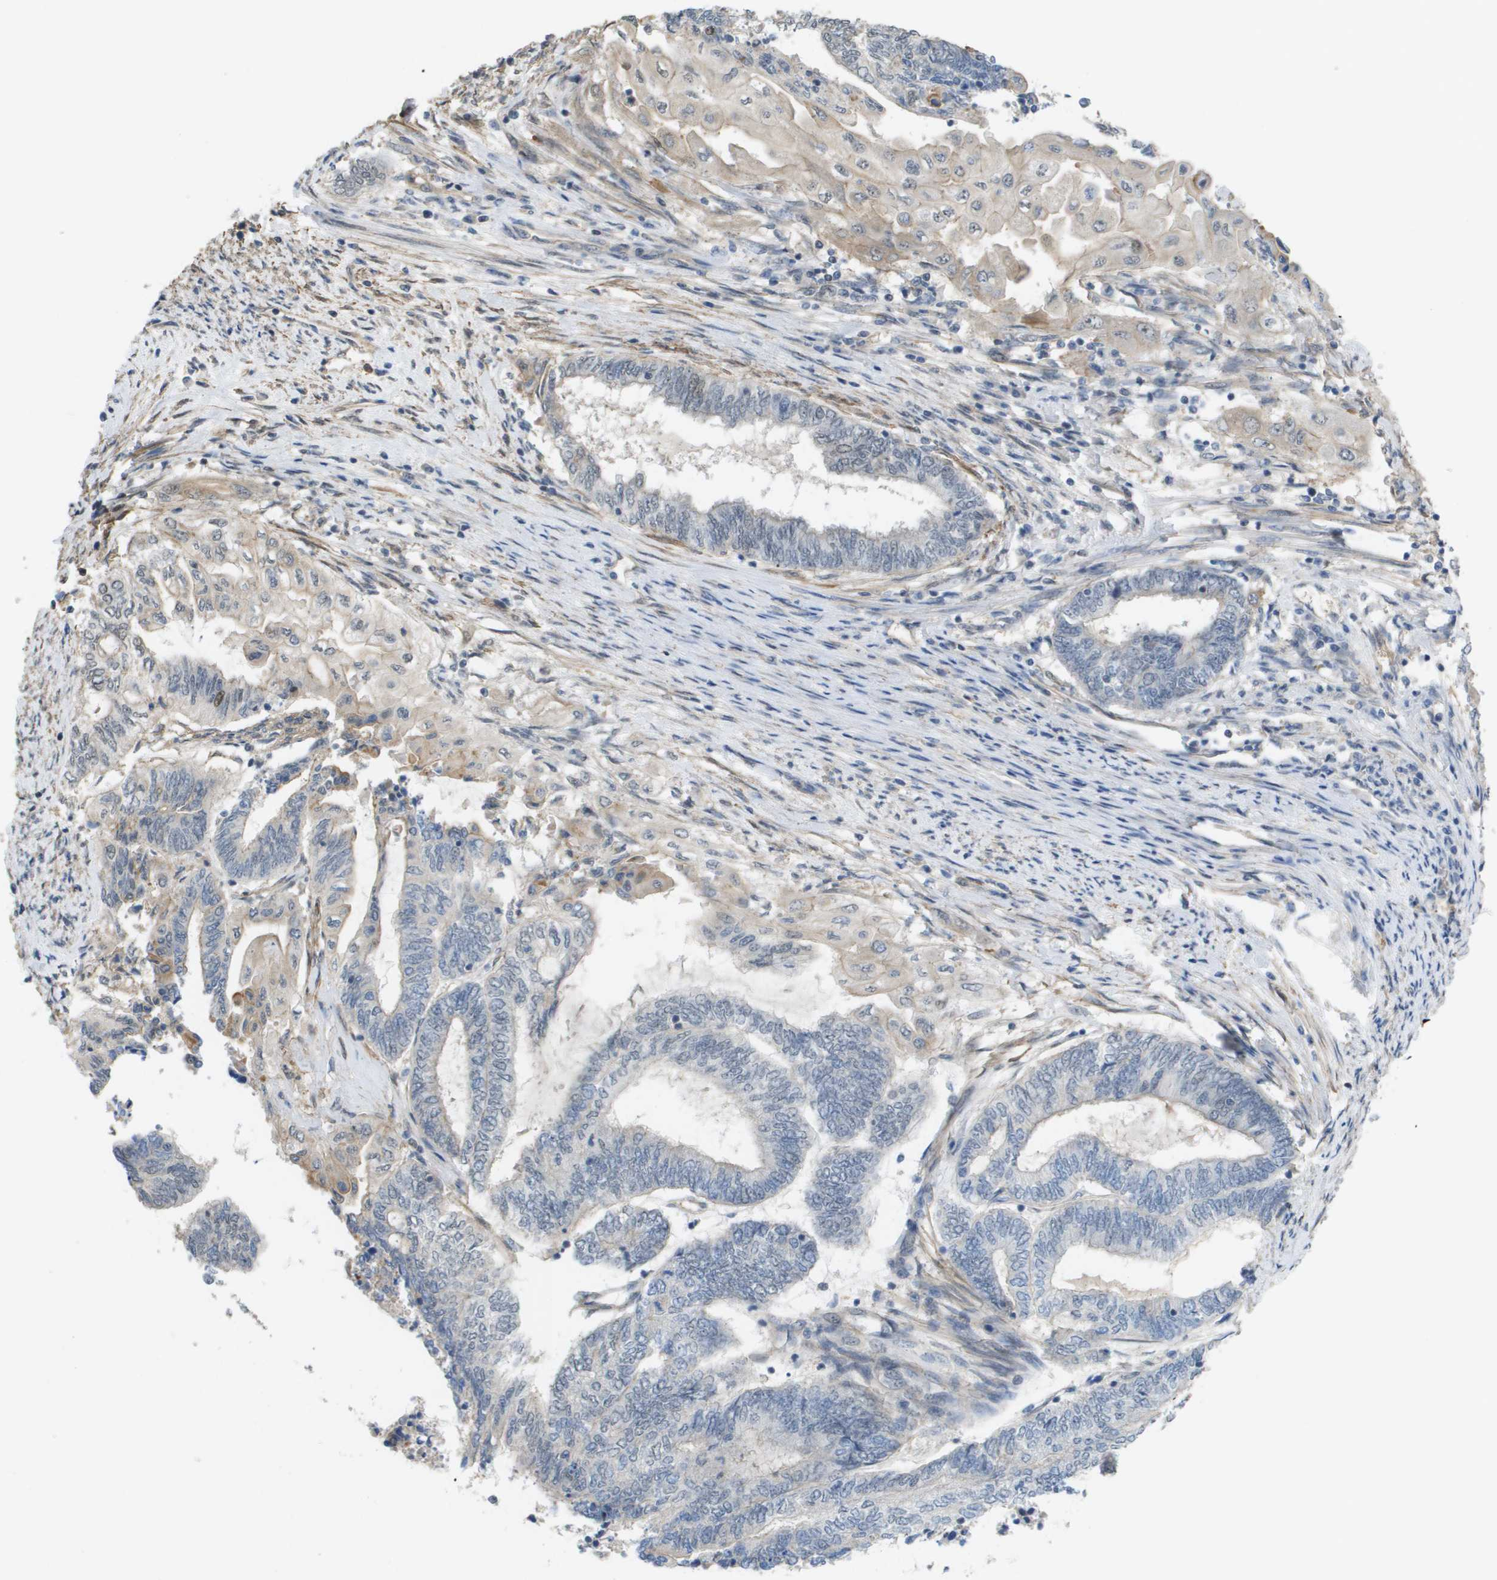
{"staining": {"intensity": "negative", "quantity": "none", "location": "none"}, "tissue": "endometrial cancer", "cell_type": "Tumor cells", "image_type": "cancer", "snomed": [{"axis": "morphology", "description": "Adenocarcinoma, NOS"}, {"axis": "topography", "description": "Uterus"}, {"axis": "topography", "description": "Endometrium"}], "caption": "The histopathology image shows no significant expression in tumor cells of adenocarcinoma (endometrial).", "gene": "RNF112", "patient": {"sex": "female", "age": 70}}